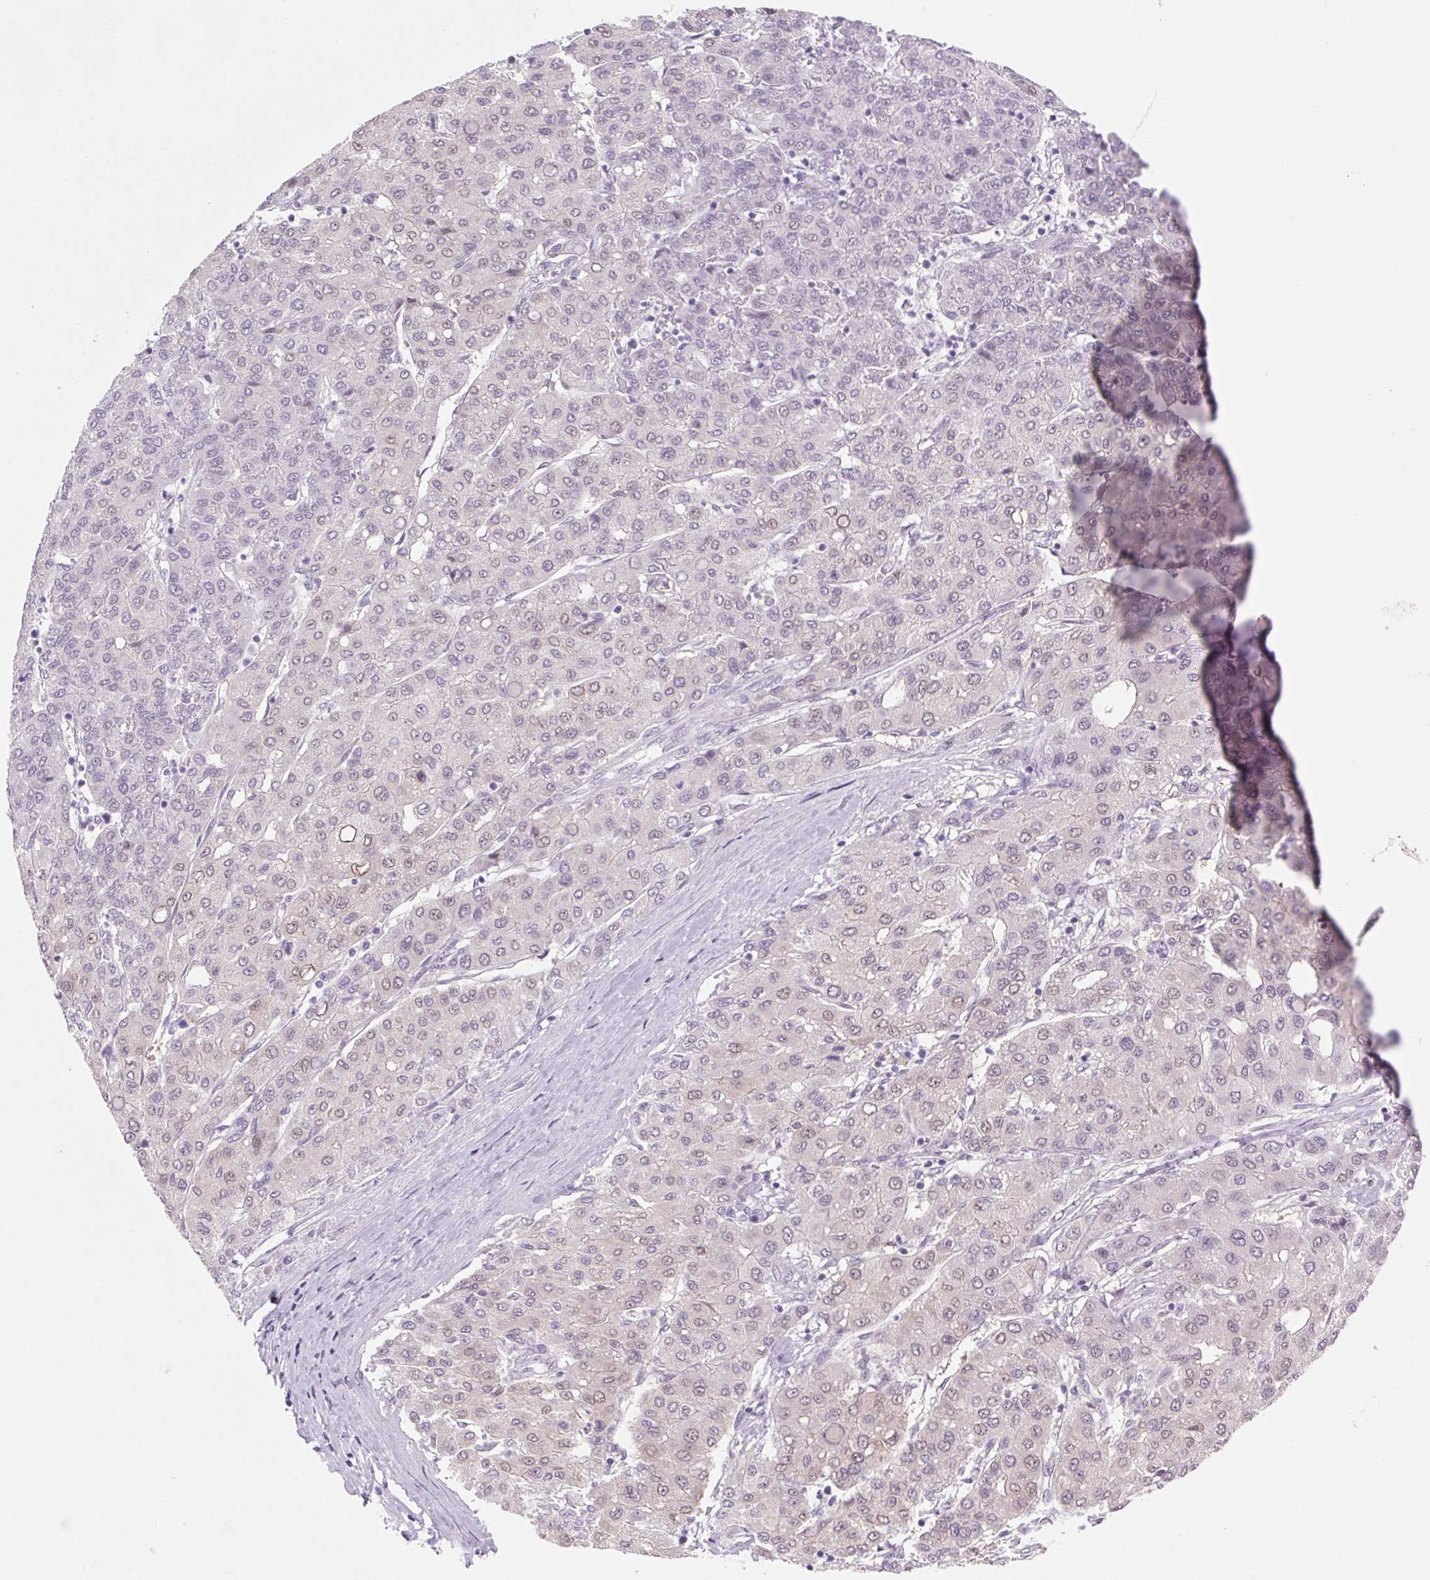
{"staining": {"intensity": "weak", "quantity": "25%-75%", "location": "cytoplasmic/membranous,nuclear"}, "tissue": "liver cancer", "cell_type": "Tumor cells", "image_type": "cancer", "snomed": [{"axis": "morphology", "description": "Carcinoma, Hepatocellular, NOS"}, {"axis": "topography", "description": "Liver"}], "caption": "IHC staining of hepatocellular carcinoma (liver), which demonstrates low levels of weak cytoplasmic/membranous and nuclear staining in approximately 25%-75% of tumor cells indicating weak cytoplasmic/membranous and nuclear protein expression. The staining was performed using DAB (brown) for protein detection and nuclei were counterstained in hematoxylin (blue).", "gene": "SYNE3", "patient": {"sex": "male", "age": 65}}